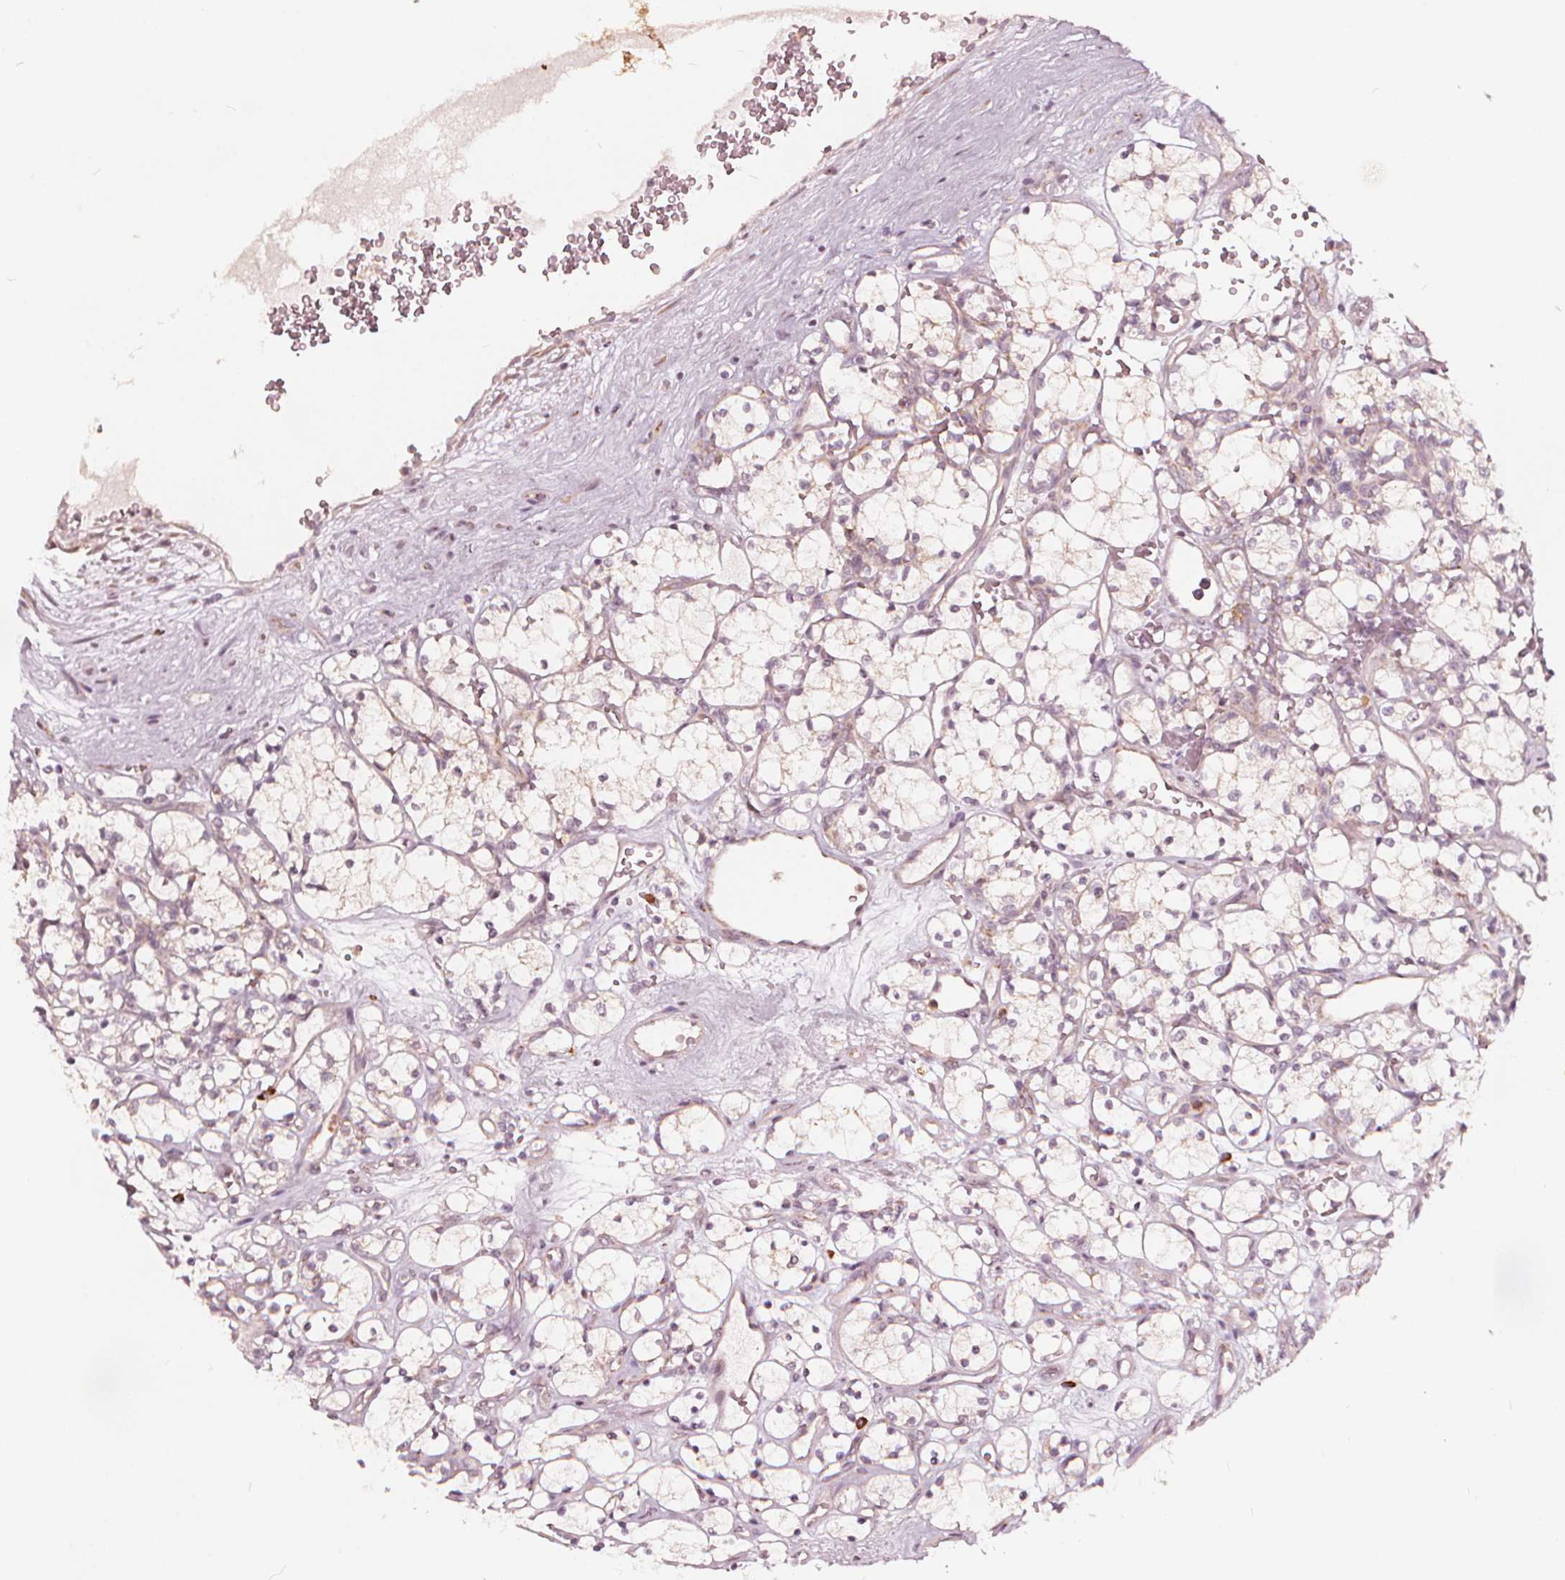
{"staining": {"intensity": "negative", "quantity": "none", "location": "none"}, "tissue": "renal cancer", "cell_type": "Tumor cells", "image_type": "cancer", "snomed": [{"axis": "morphology", "description": "Adenocarcinoma, NOS"}, {"axis": "topography", "description": "Kidney"}], "caption": "A high-resolution micrograph shows IHC staining of renal adenocarcinoma, which reveals no significant positivity in tumor cells. (DAB (3,3'-diaminobenzidine) IHC, high magnification).", "gene": "NPC1L1", "patient": {"sex": "female", "age": 69}}